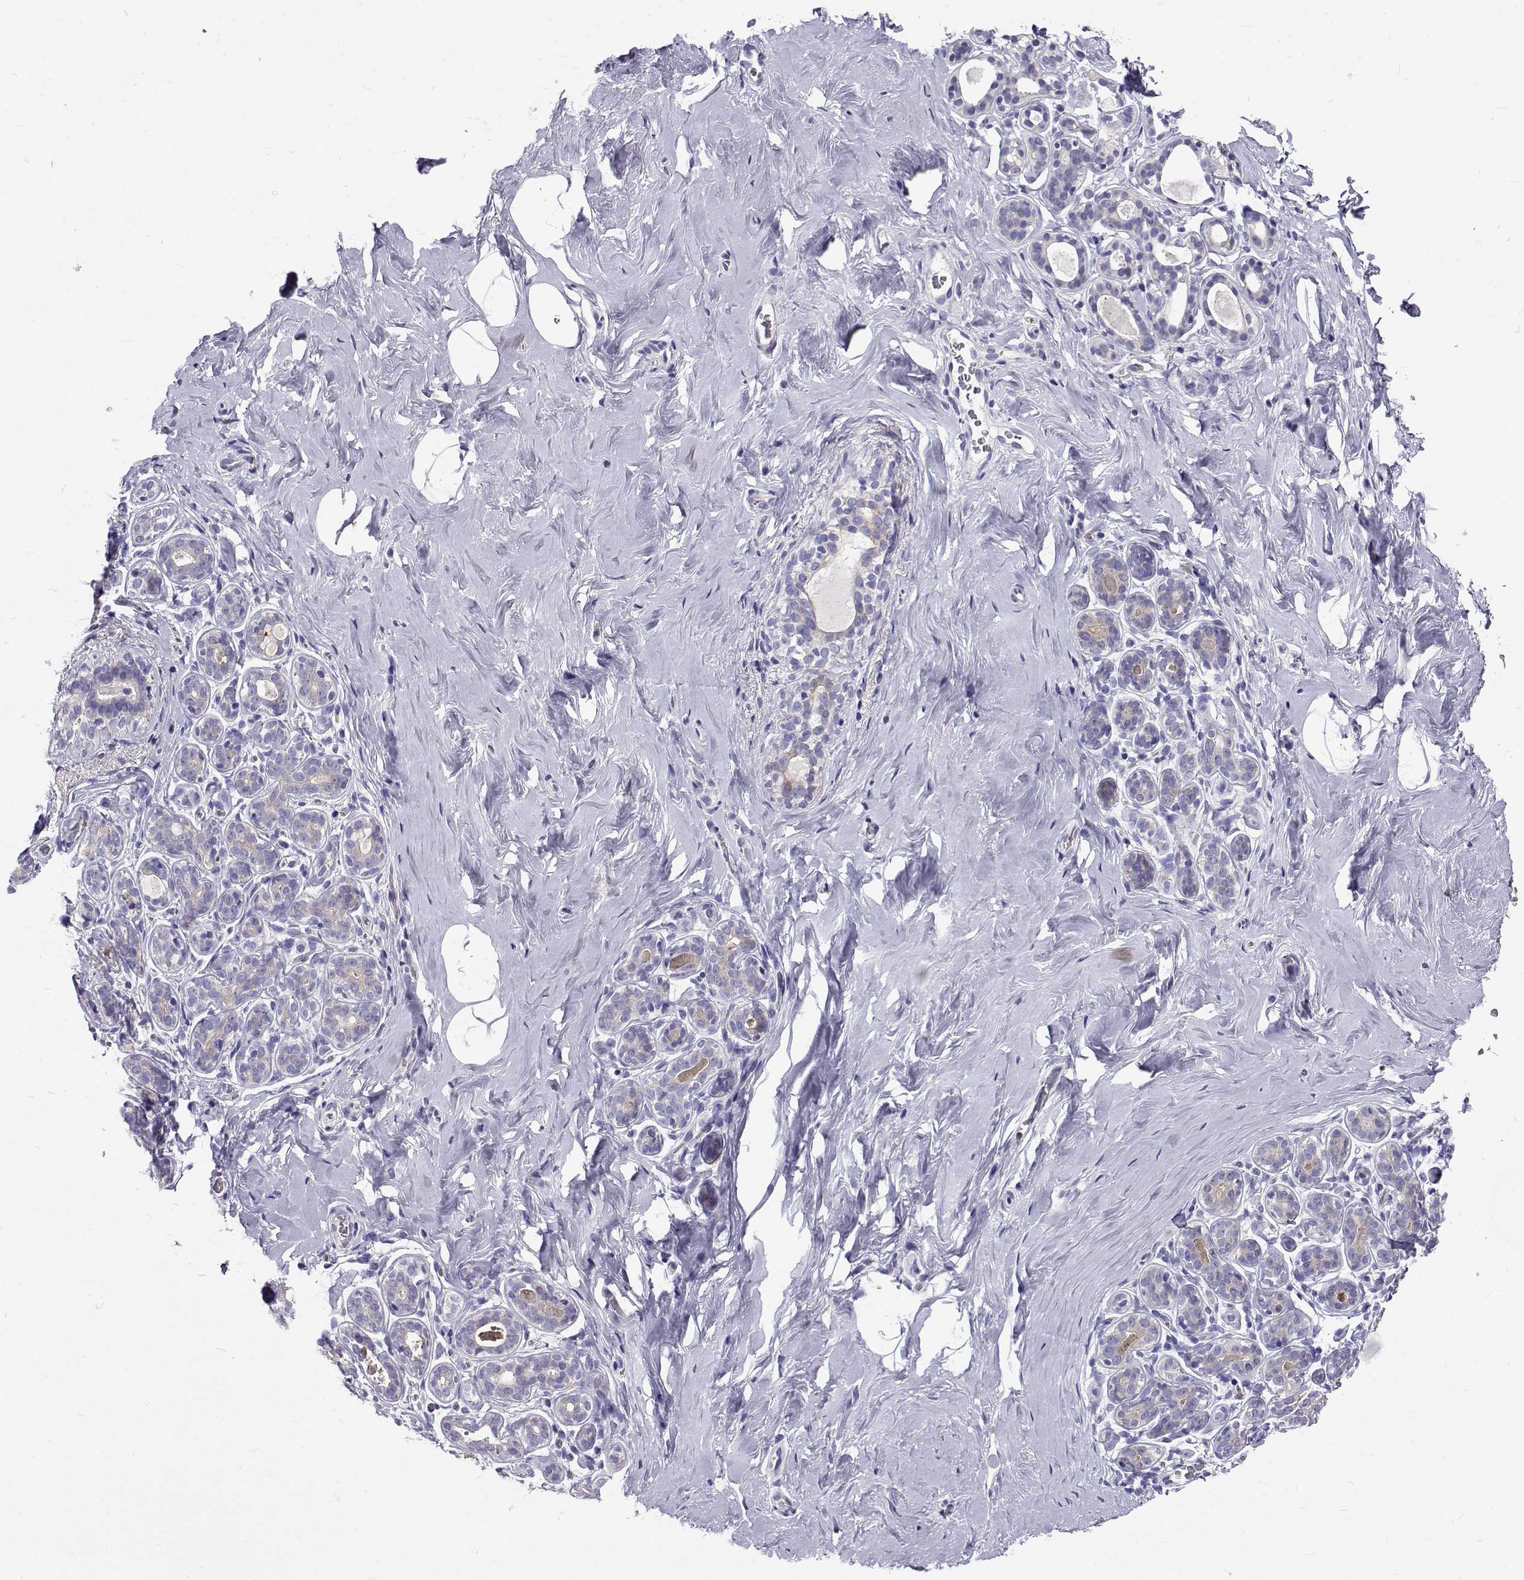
{"staining": {"intensity": "negative", "quantity": "none", "location": "none"}, "tissue": "breast", "cell_type": "Adipocytes", "image_type": "normal", "snomed": [{"axis": "morphology", "description": "Normal tissue, NOS"}, {"axis": "topography", "description": "Skin"}, {"axis": "topography", "description": "Breast"}], "caption": "IHC histopathology image of benign breast: breast stained with DAB displays no significant protein staining in adipocytes.", "gene": "IGSF1", "patient": {"sex": "female", "age": 43}}